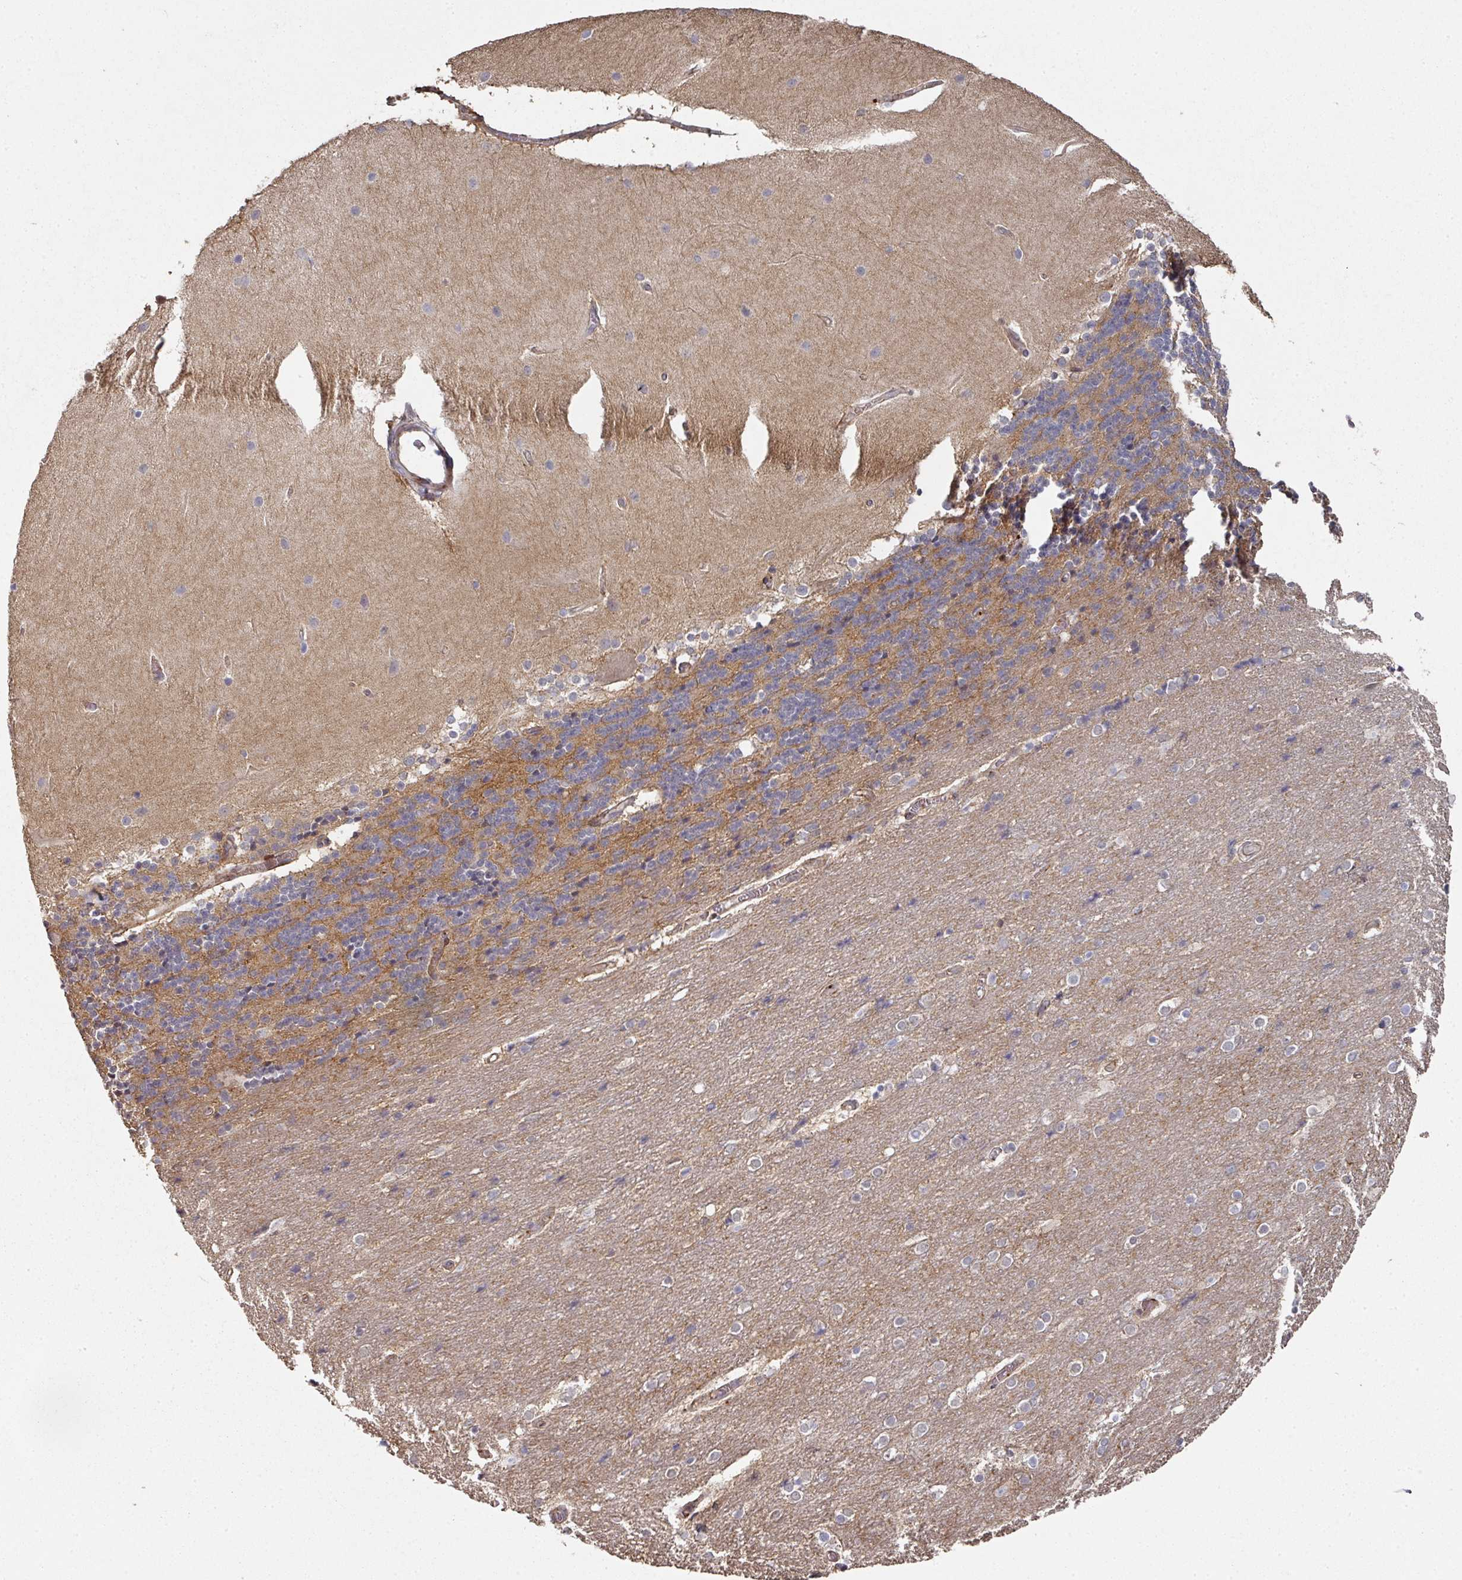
{"staining": {"intensity": "moderate", "quantity": ">75%", "location": "cytoplasmic/membranous"}, "tissue": "cerebellum", "cell_type": "Cells in granular layer", "image_type": "normal", "snomed": [{"axis": "morphology", "description": "Normal tissue, NOS"}, {"axis": "topography", "description": "Cerebellum"}], "caption": "Unremarkable cerebellum was stained to show a protein in brown. There is medium levels of moderate cytoplasmic/membranous positivity in approximately >75% of cells in granular layer. (Stains: DAB (3,3'-diaminobenzidine) in brown, nuclei in blue, Microscopy: brightfield microscopy at high magnification).", "gene": "CA7", "patient": {"sex": "female", "age": 54}}